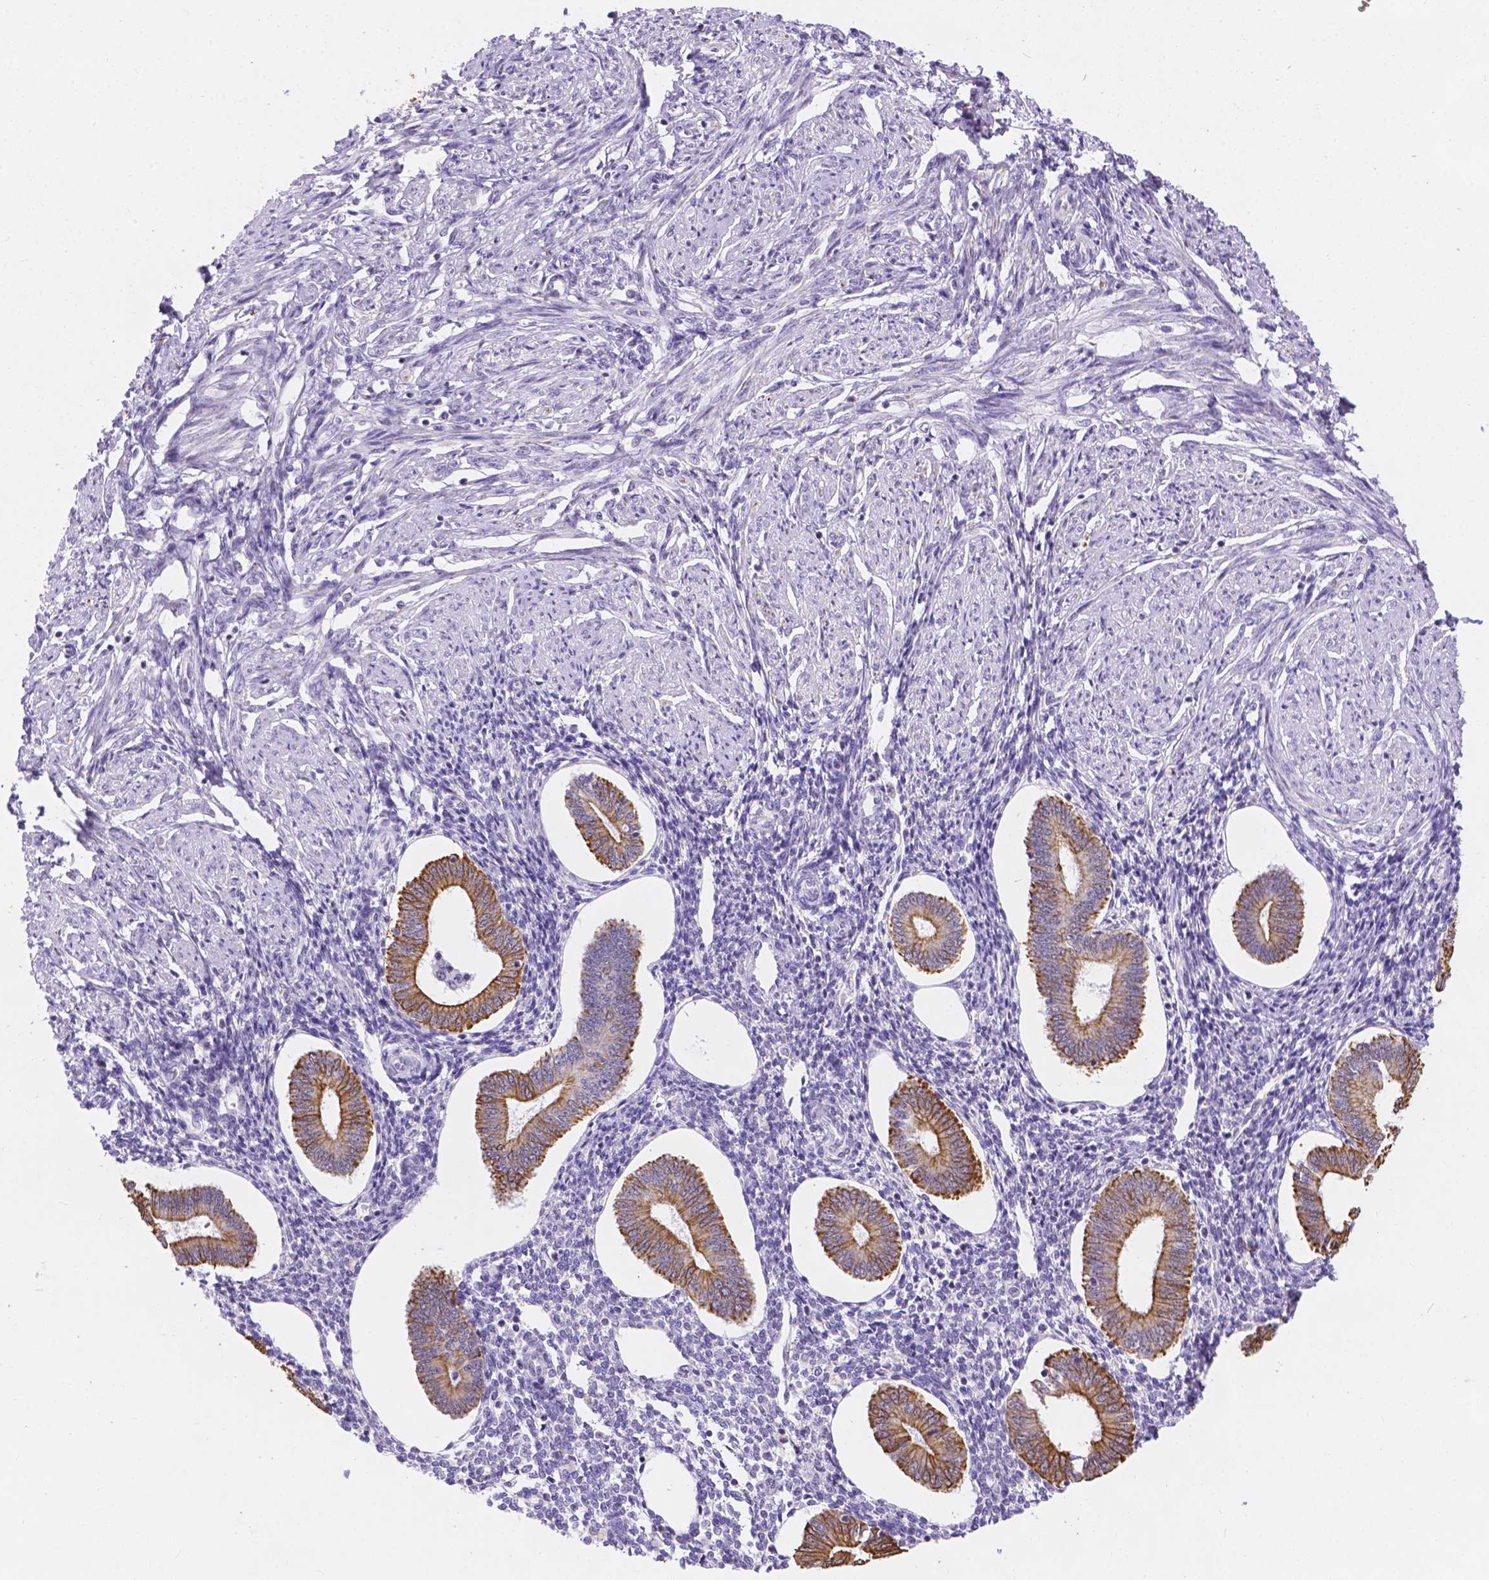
{"staining": {"intensity": "negative", "quantity": "none", "location": "none"}, "tissue": "endometrium", "cell_type": "Cells in endometrial stroma", "image_type": "normal", "snomed": [{"axis": "morphology", "description": "Normal tissue, NOS"}, {"axis": "topography", "description": "Endometrium"}], "caption": "IHC of benign human endometrium displays no staining in cells in endometrial stroma.", "gene": "DMWD", "patient": {"sex": "female", "age": 40}}